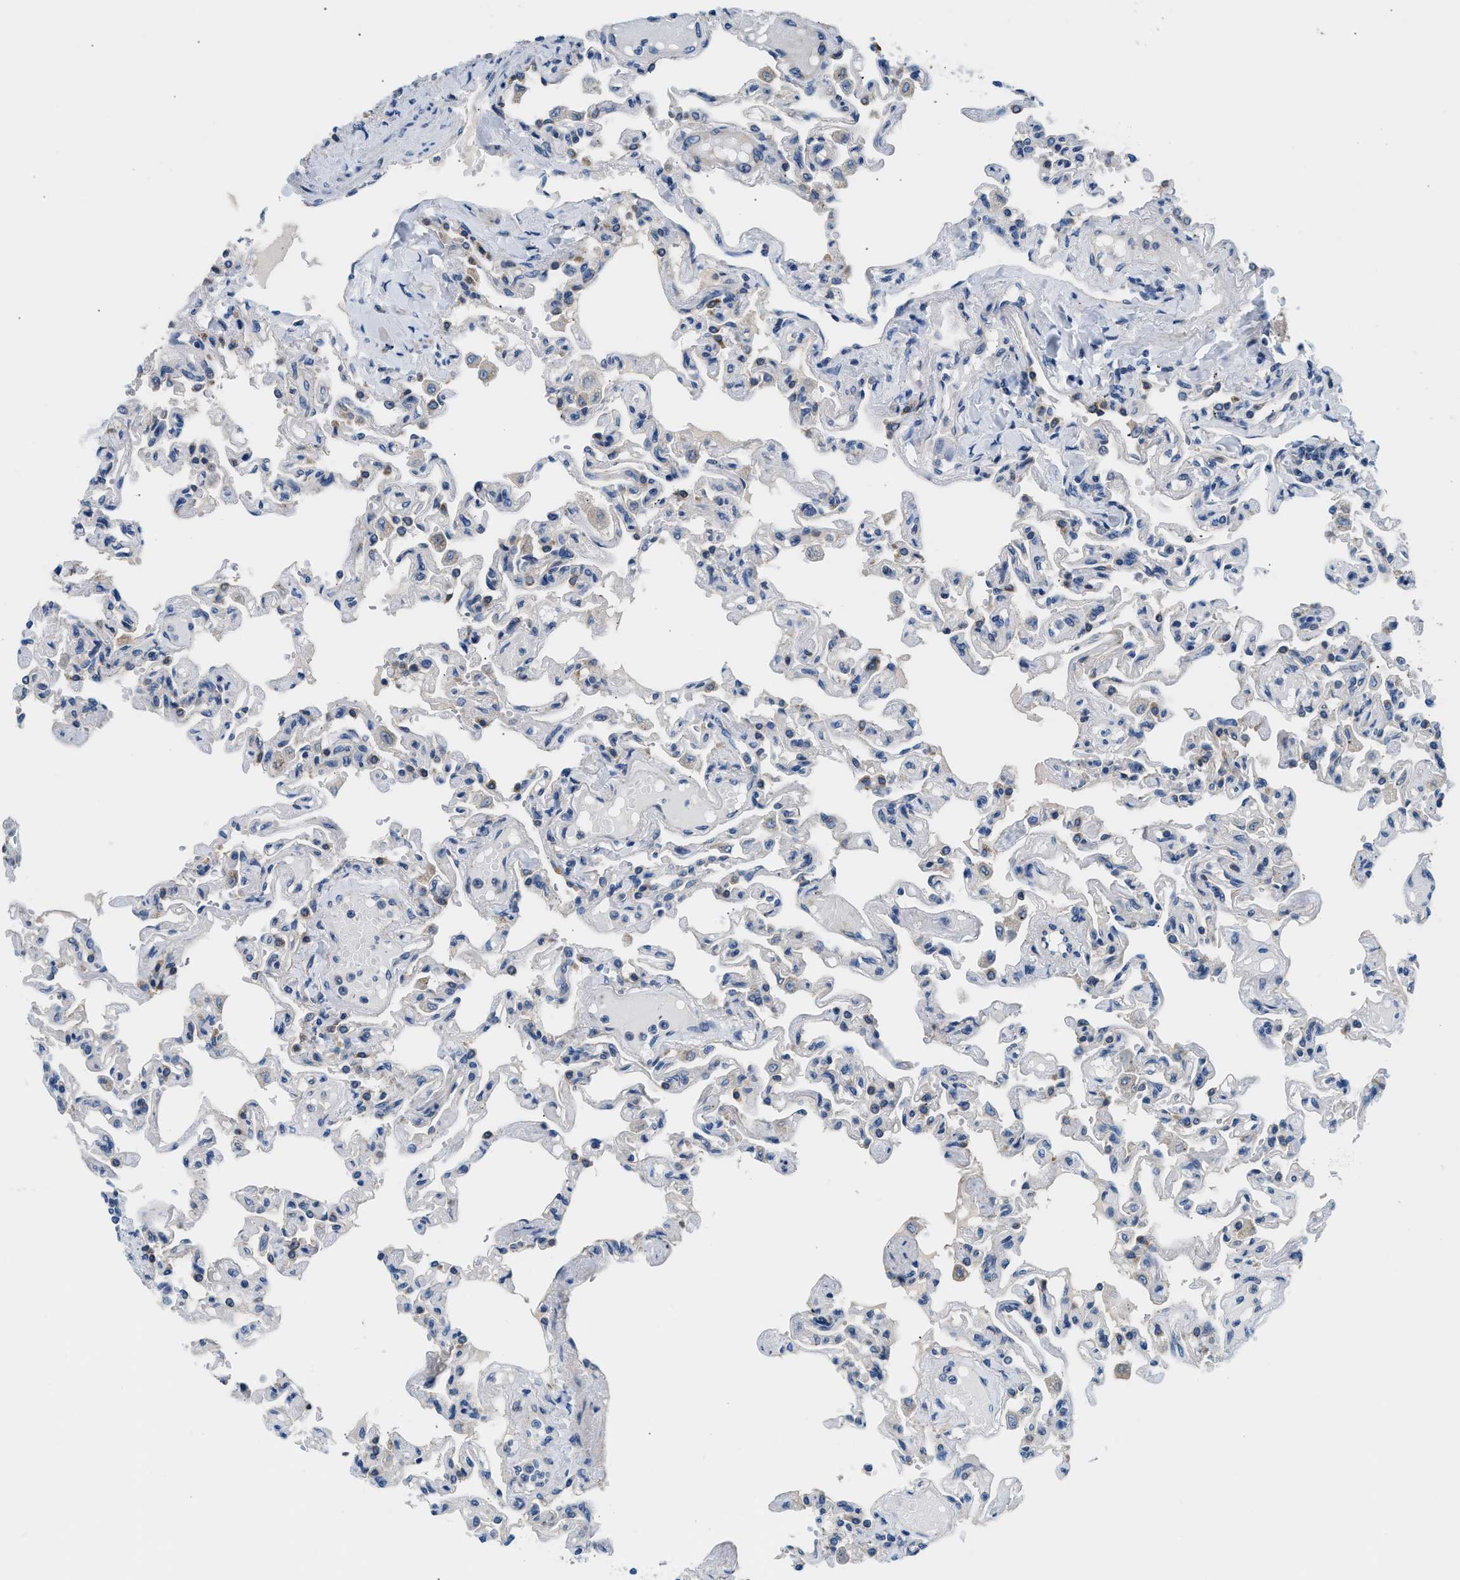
{"staining": {"intensity": "moderate", "quantity": "<25%", "location": "cytoplasmic/membranous"}, "tissue": "lung", "cell_type": "Alveolar cells", "image_type": "normal", "snomed": [{"axis": "morphology", "description": "Normal tissue, NOS"}, {"axis": "topography", "description": "Lung"}], "caption": "Normal lung displays moderate cytoplasmic/membranous expression in about <25% of alveolar cells The staining was performed using DAB (3,3'-diaminobenzidine) to visualize the protein expression in brown, while the nuclei were stained in blue with hematoxylin (Magnification: 20x)..", "gene": "LPIN2", "patient": {"sex": "male", "age": 21}}